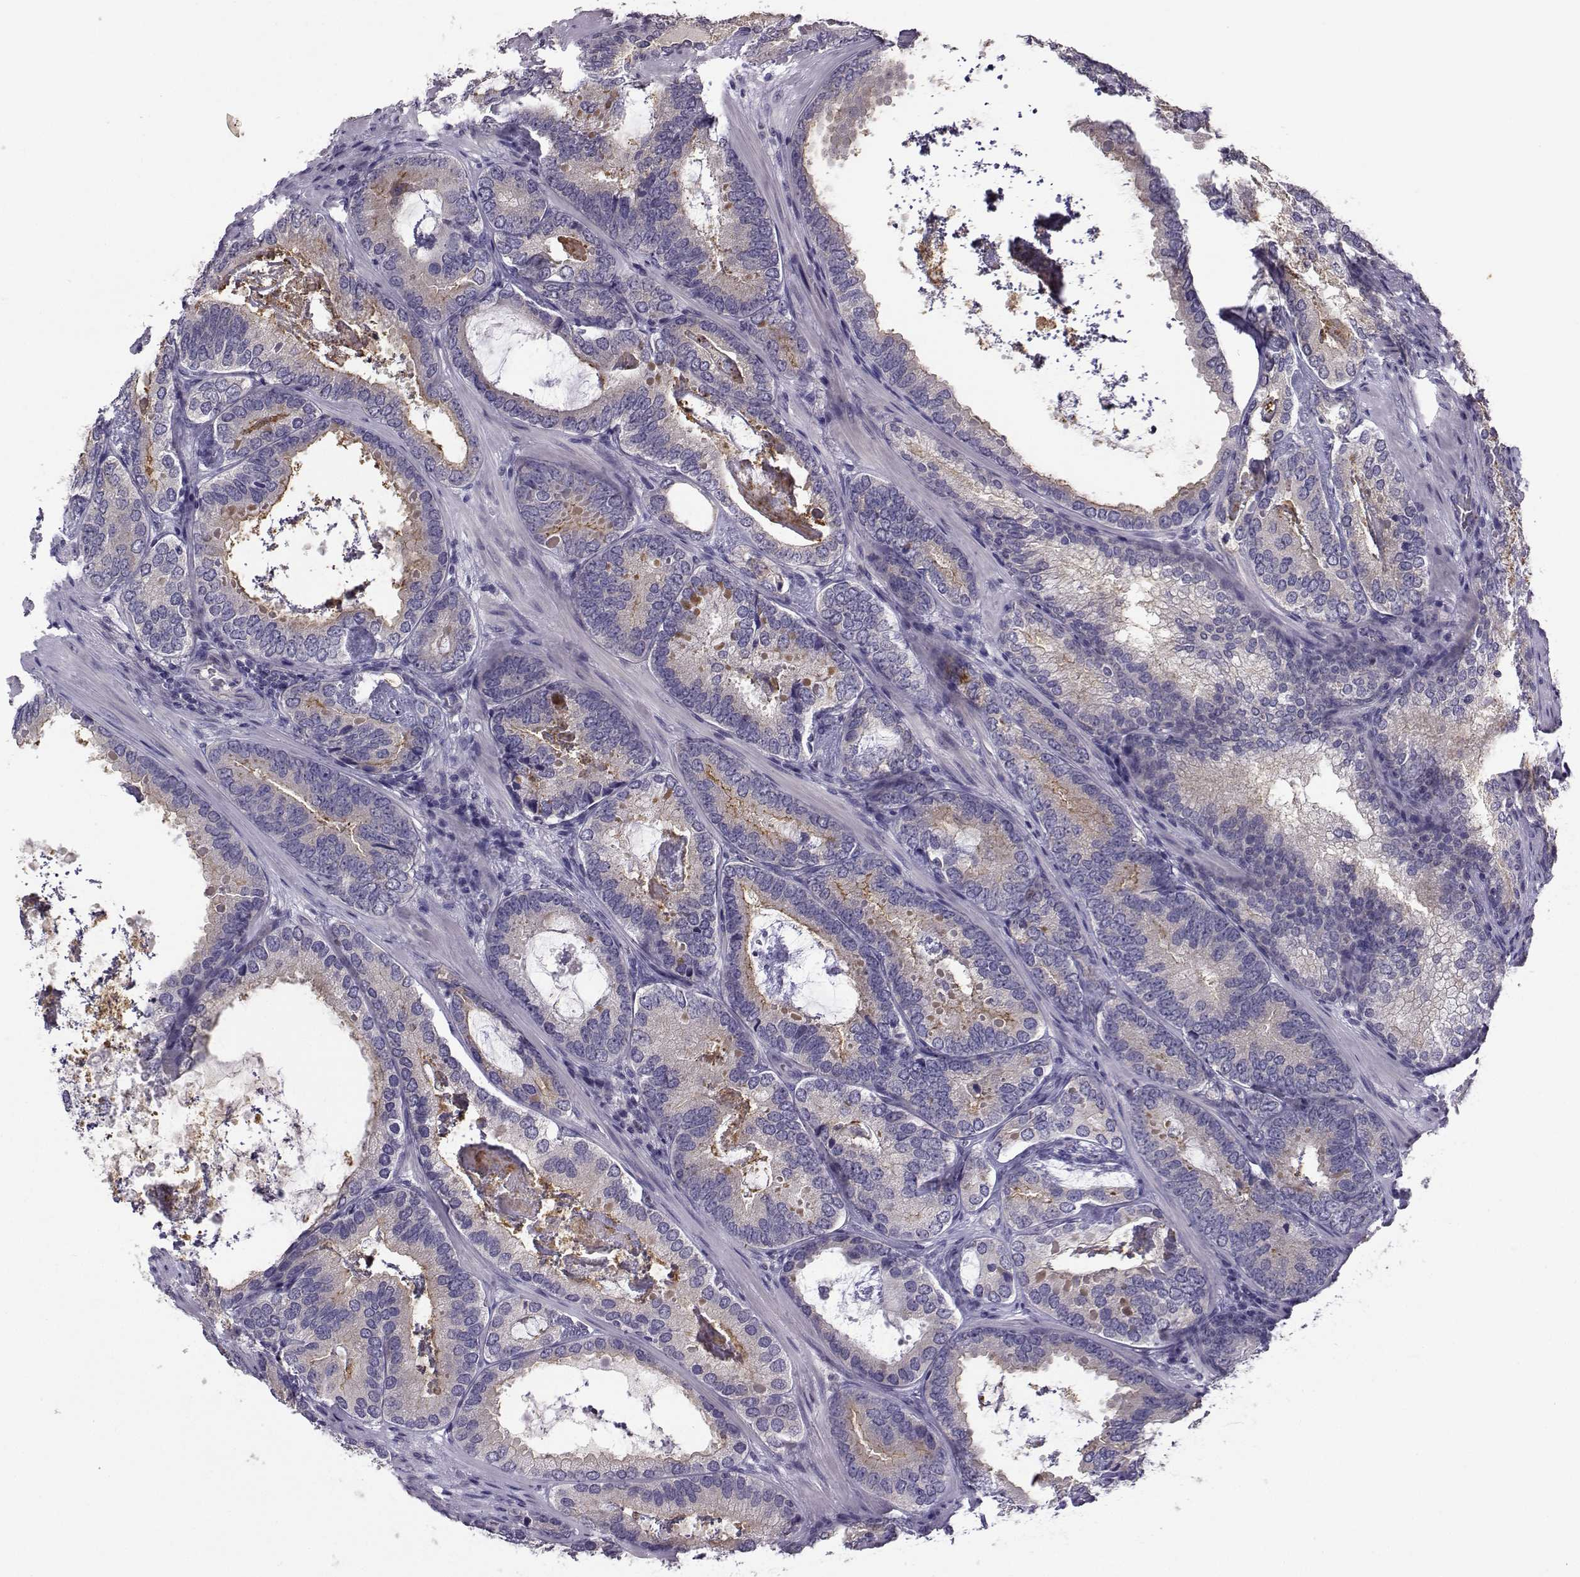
{"staining": {"intensity": "moderate", "quantity": "<25%", "location": "cytoplasmic/membranous"}, "tissue": "prostate cancer", "cell_type": "Tumor cells", "image_type": "cancer", "snomed": [{"axis": "morphology", "description": "Adenocarcinoma, Low grade"}, {"axis": "topography", "description": "Prostate"}], "caption": "Immunohistochemistry of prostate cancer (adenocarcinoma (low-grade)) displays low levels of moderate cytoplasmic/membranous expression in approximately <25% of tumor cells.", "gene": "FCAMR", "patient": {"sex": "male", "age": 60}}